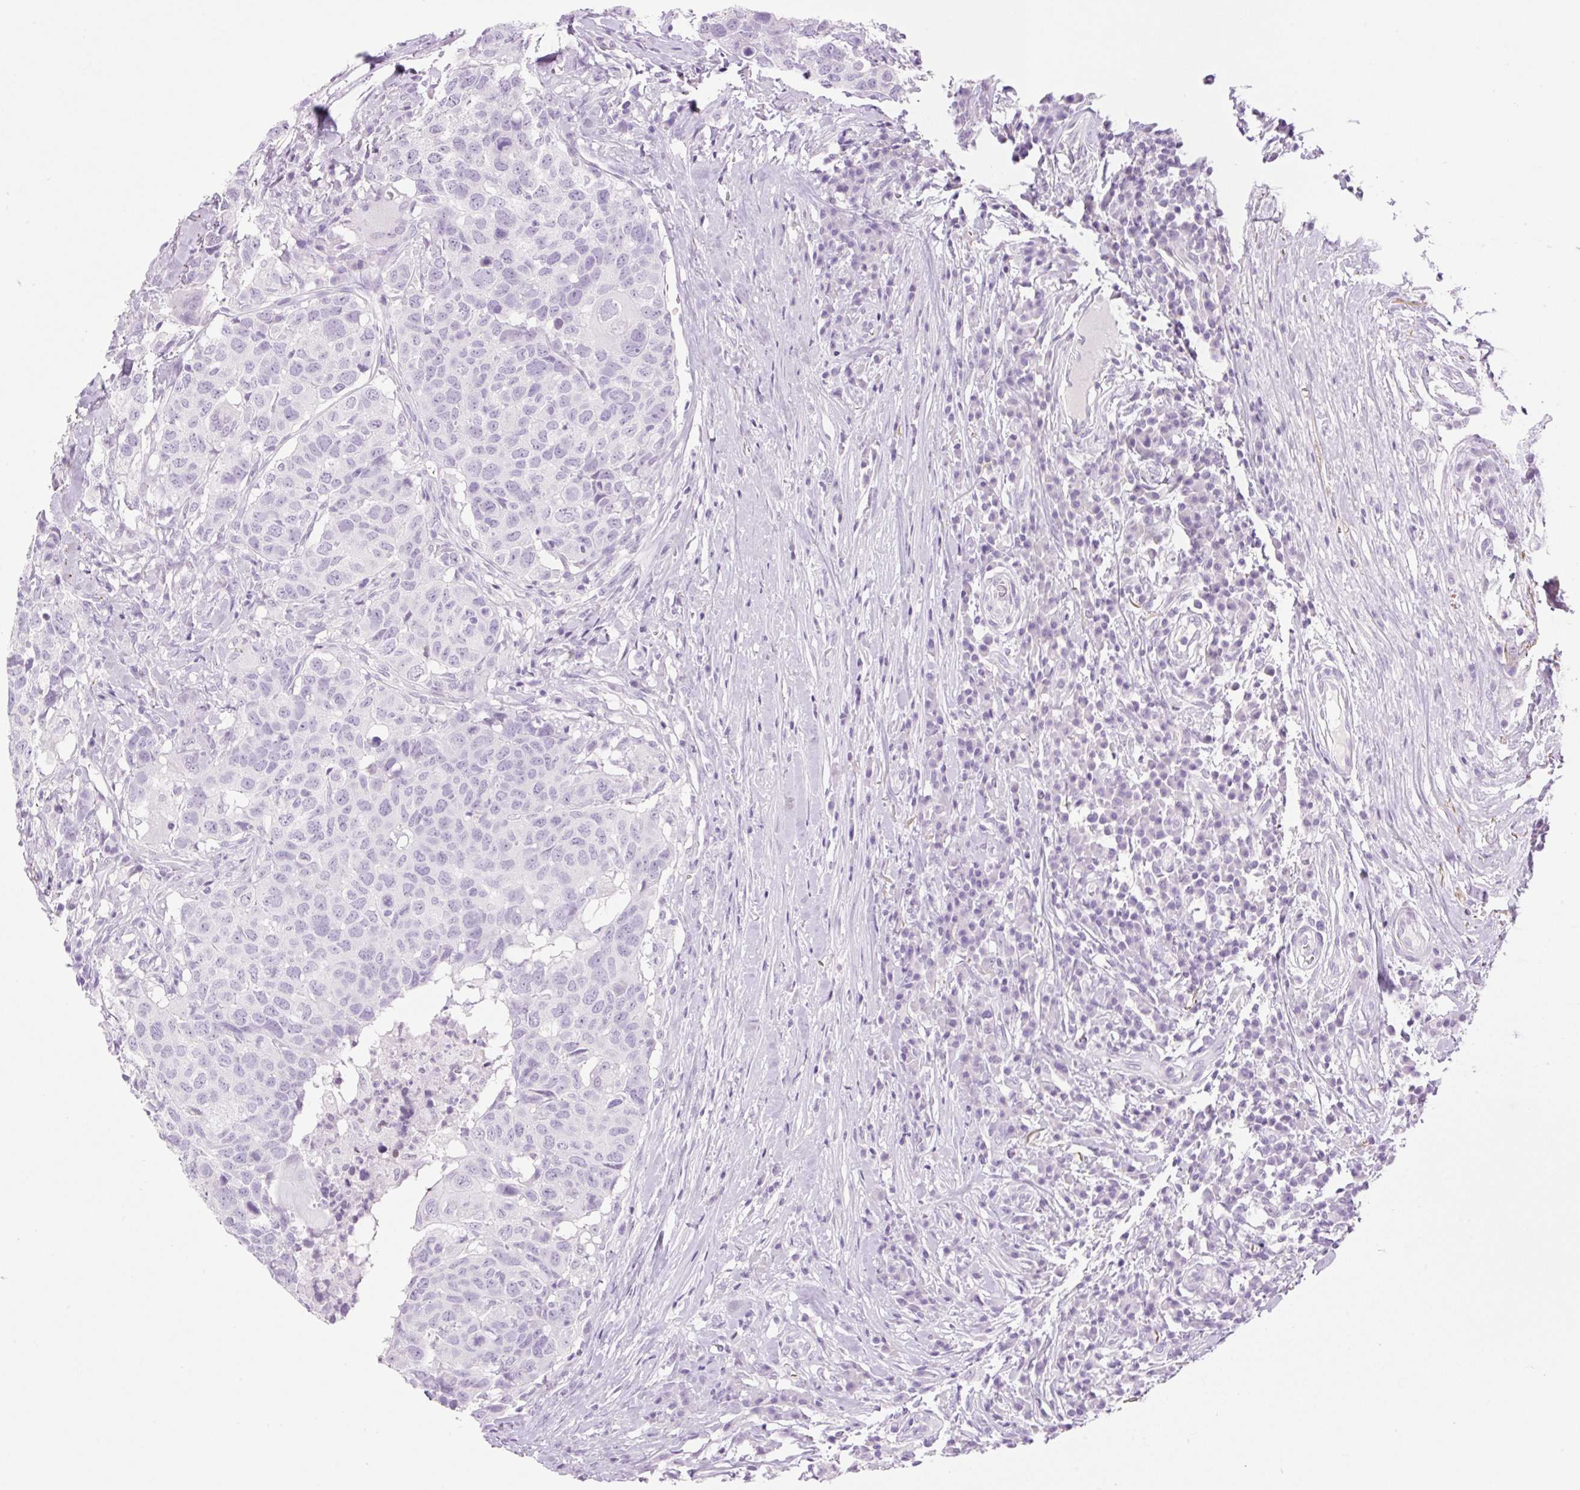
{"staining": {"intensity": "negative", "quantity": "none", "location": "none"}, "tissue": "head and neck cancer", "cell_type": "Tumor cells", "image_type": "cancer", "snomed": [{"axis": "morphology", "description": "Normal tissue, NOS"}, {"axis": "morphology", "description": "Squamous cell carcinoma, NOS"}, {"axis": "topography", "description": "Skeletal muscle"}, {"axis": "topography", "description": "Vascular tissue"}, {"axis": "topography", "description": "Peripheral nerve tissue"}, {"axis": "topography", "description": "Head-Neck"}], "caption": "A micrograph of human head and neck cancer is negative for staining in tumor cells.", "gene": "SP140L", "patient": {"sex": "male", "age": 66}}